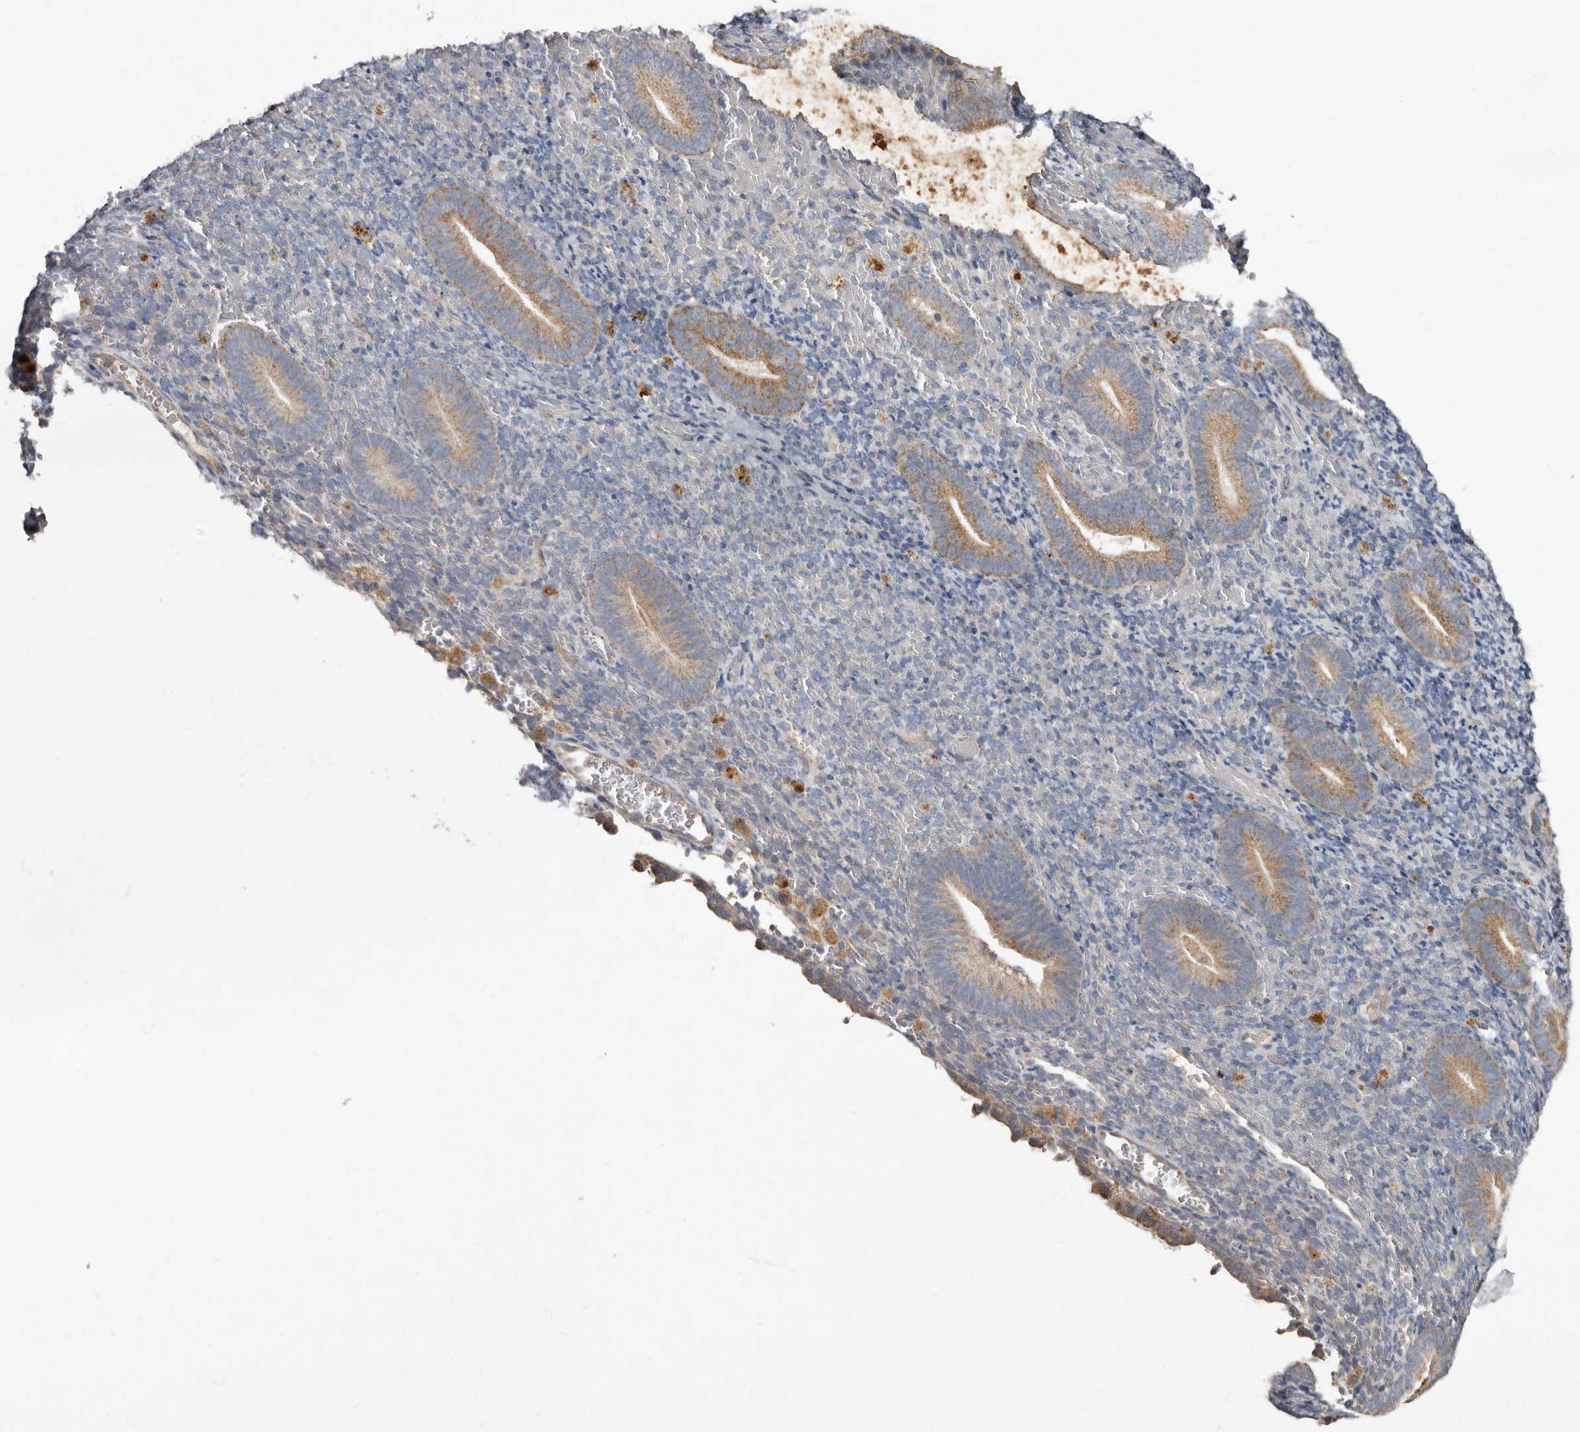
{"staining": {"intensity": "weak", "quantity": "<25%", "location": "cytoplasmic/membranous"}, "tissue": "endometrium", "cell_type": "Cells in endometrial stroma", "image_type": "normal", "snomed": [{"axis": "morphology", "description": "Normal tissue, NOS"}, {"axis": "topography", "description": "Endometrium"}], "caption": "Immunohistochemistry (IHC) photomicrograph of benign endometrium: human endometrium stained with DAB demonstrates no significant protein positivity in cells in endometrial stroma.", "gene": "KIF26B", "patient": {"sex": "female", "age": 51}}